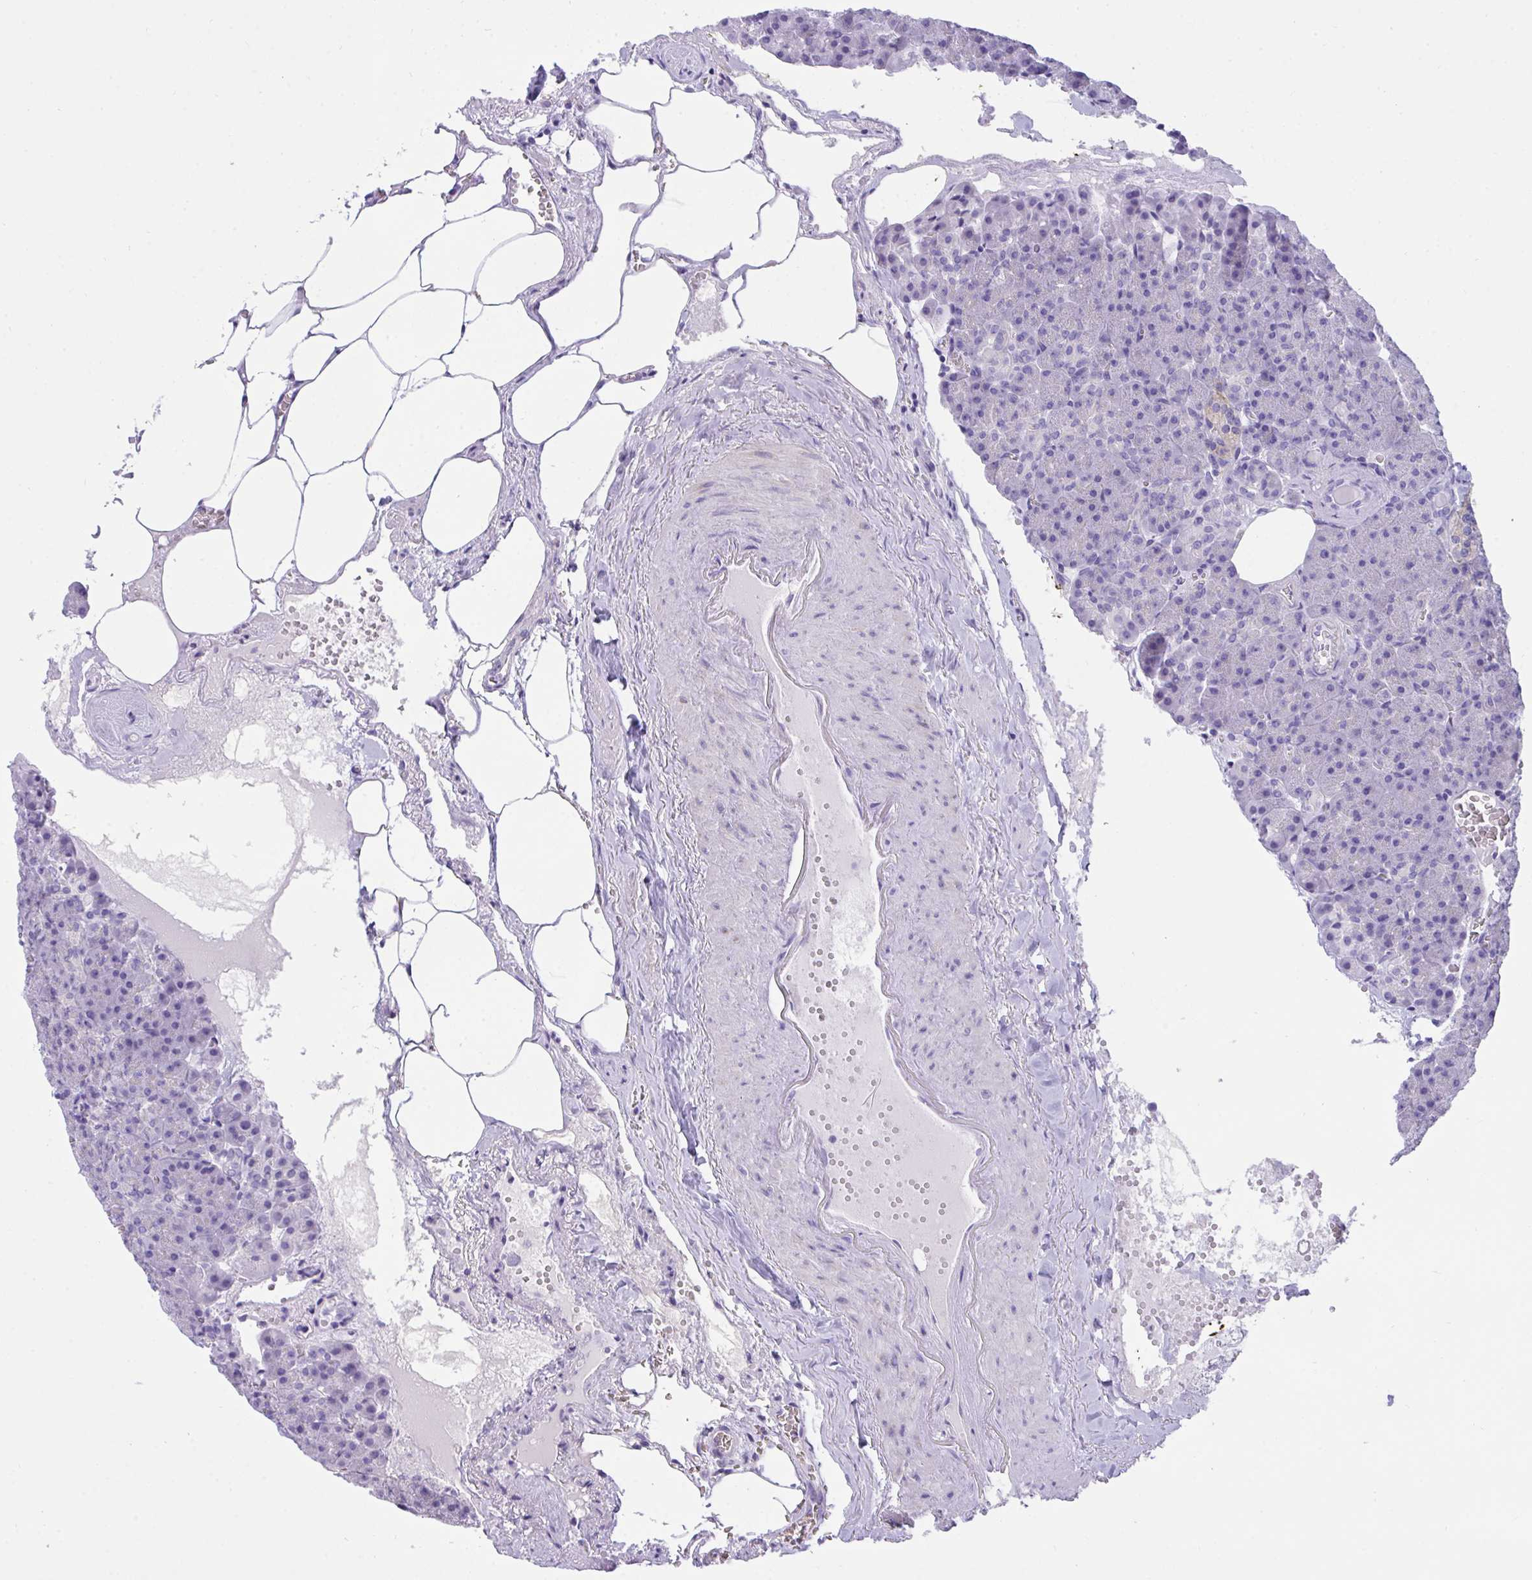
{"staining": {"intensity": "negative", "quantity": "none", "location": "none"}, "tissue": "pancreas", "cell_type": "Exocrine glandular cells", "image_type": "normal", "snomed": [{"axis": "morphology", "description": "Normal tissue, NOS"}, {"axis": "topography", "description": "Pancreas"}], "caption": "Pancreas was stained to show a protein in brown. There is no significant positivity in exocrine glandular cells. Brightfield microscopy of immunohistochemistry (IHC) stained with DAB (3,3'-diaminobenzidine) (brown) and hematoxylin (blue), captured at high magnification.", "gene": "TMEM106B", "patient": {"sex": "female", "age": 74}}